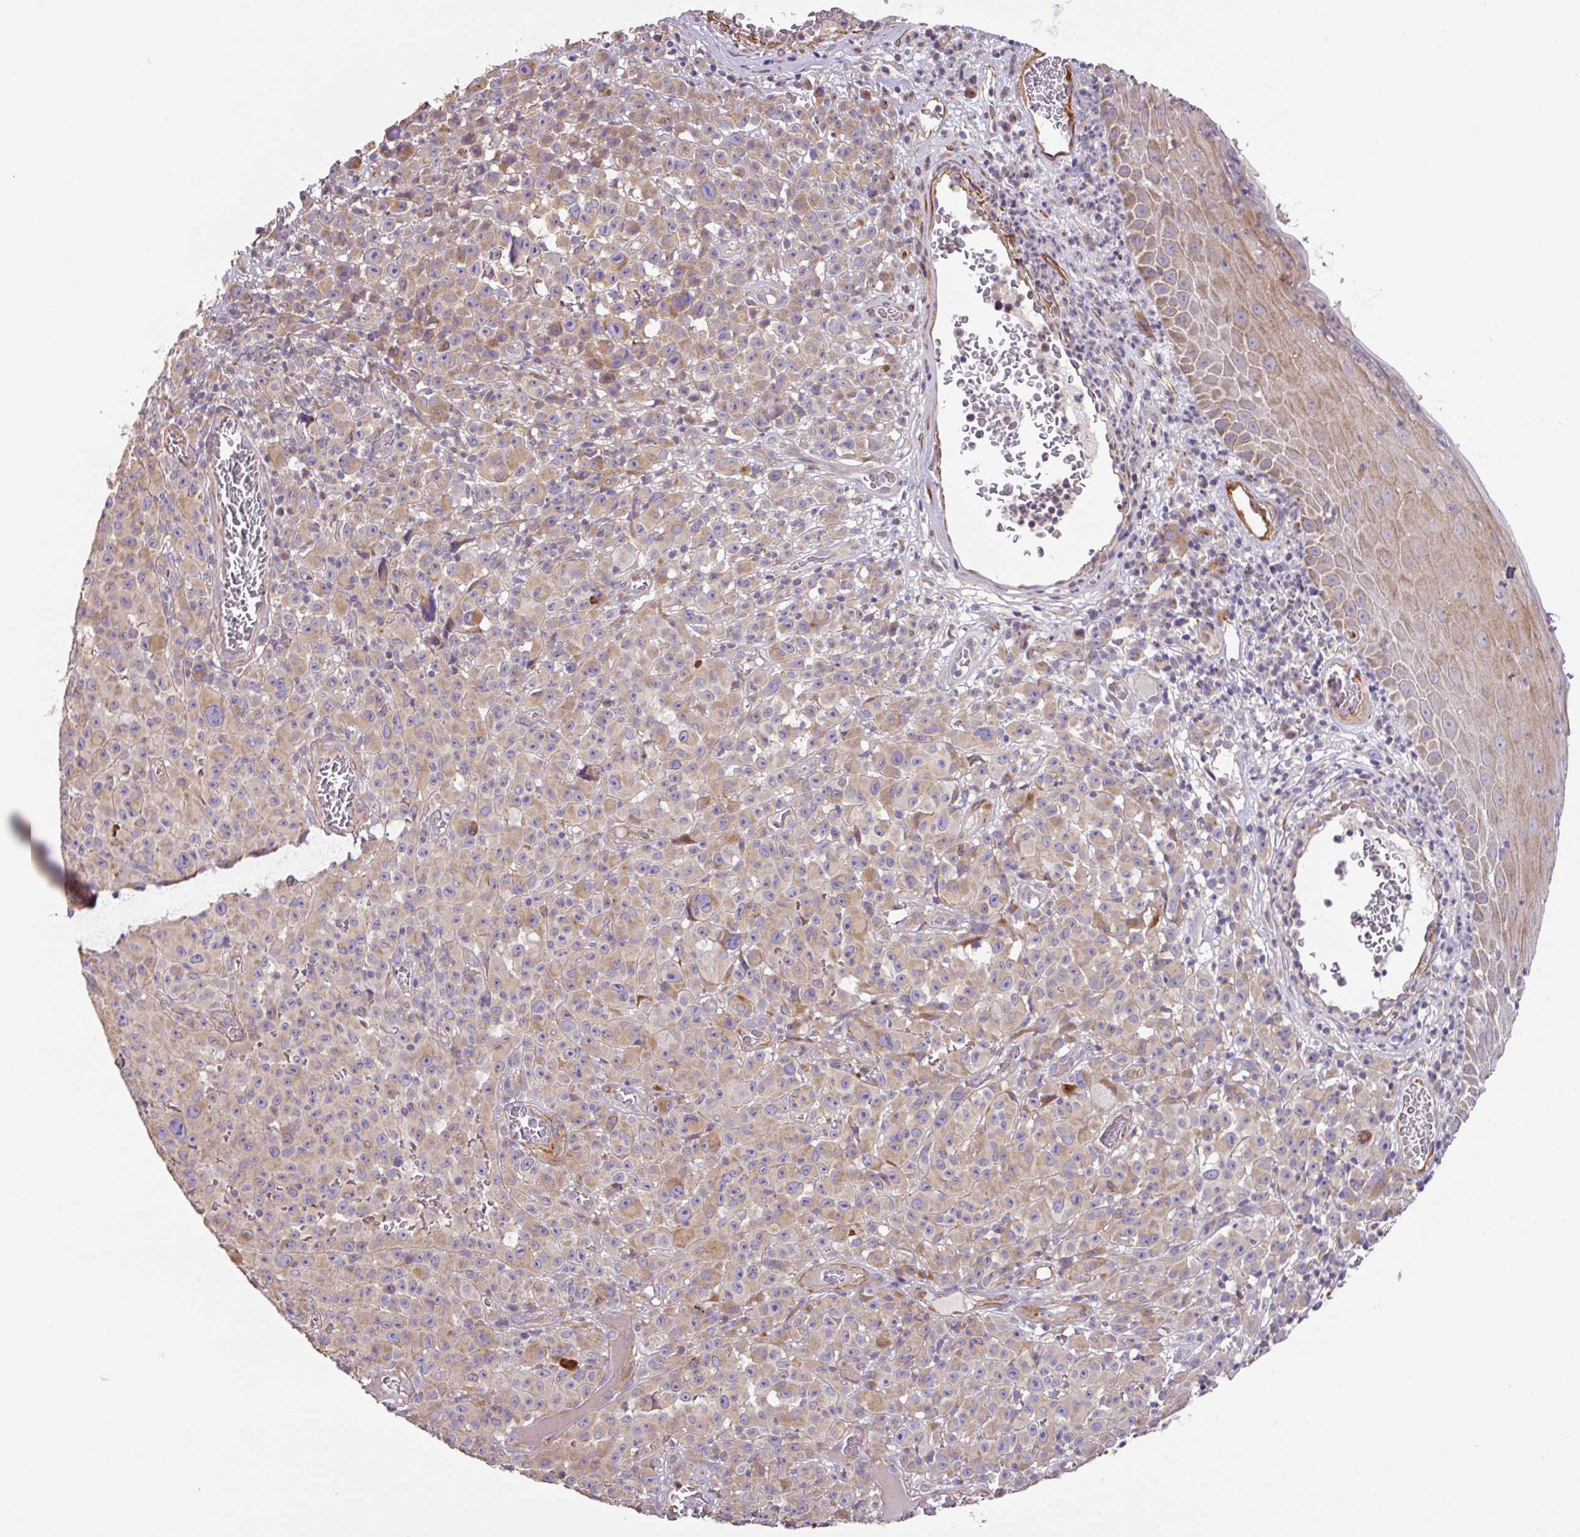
{"staining": {"intensity": "weak", "quantity": "25%-75%", "location": "cytoplasmic/membranous"}, "tissue": "melanoma", "cell_type": "Tumor cells", "image_type": "cancer", "snomed": [{"axis": "morphology", "description": "Malignant melanoma, NOS"}, {"axis": "topography", "description": "Skin"}], "caption": "Immunohistochemistry (DAB (3,3'-diaminobenzidine)) staining of melanoma displays weak cytoplasmic/membranous protein expression in approximately 25%-75% of tumor cells.", "gene": "MRRF", "patient": {"sex": "female", "age": 82}}